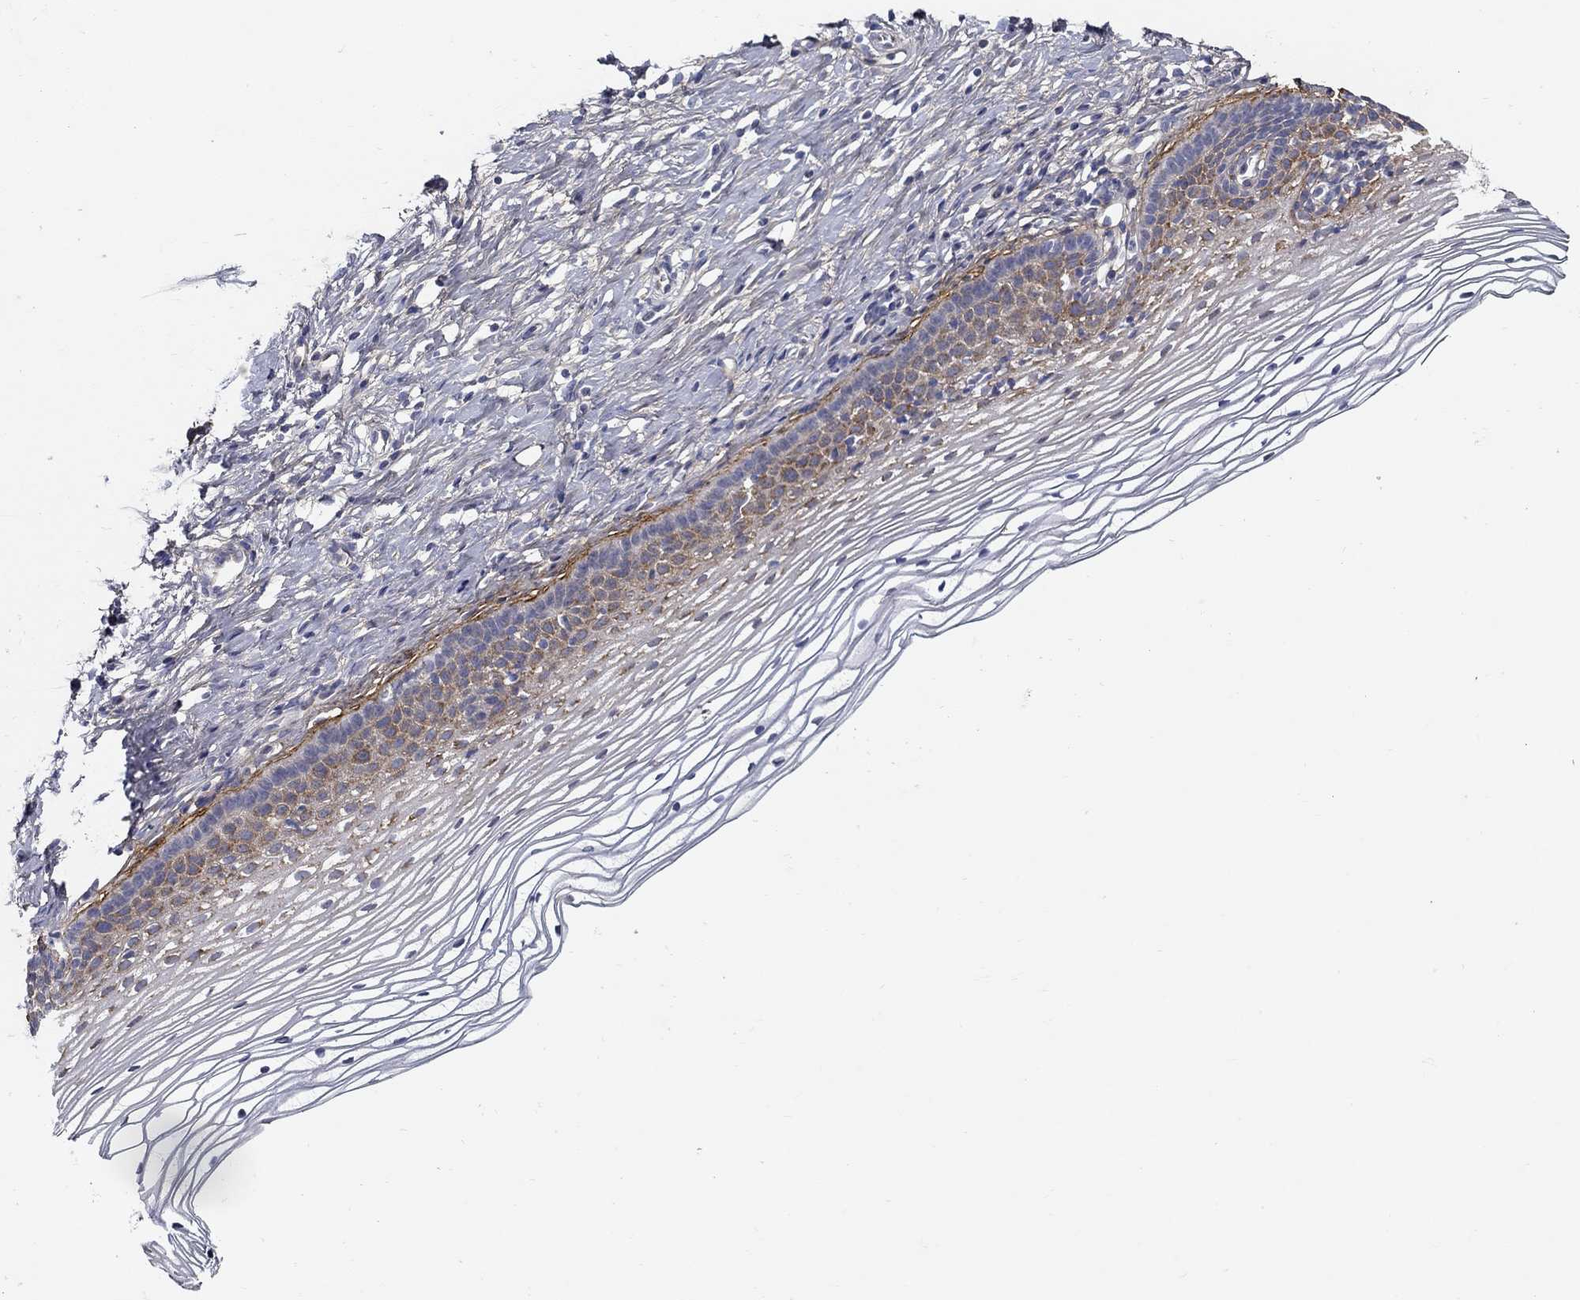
{"staining": {"intensity": "moderate", "quantity": "<25%", "location": "cytoplasmic/membranous"}, "tissue": "cervix", "cell_type": "Squamous epithelial cells", "image_type": "normal", "snomed": [{"axis": "morphology", "description": "Normal tissue, NOS"}, {"axis": "topography", "description": "Cervix"}], "caption": "DAB immunohistochemical staining of normal cervix shows moderate cytoplasmic/membranous protein expression in about <25% of squamous epithelial cells.", "gene": "TGFBI", "patient": {"sex": "female", "age": 39}}